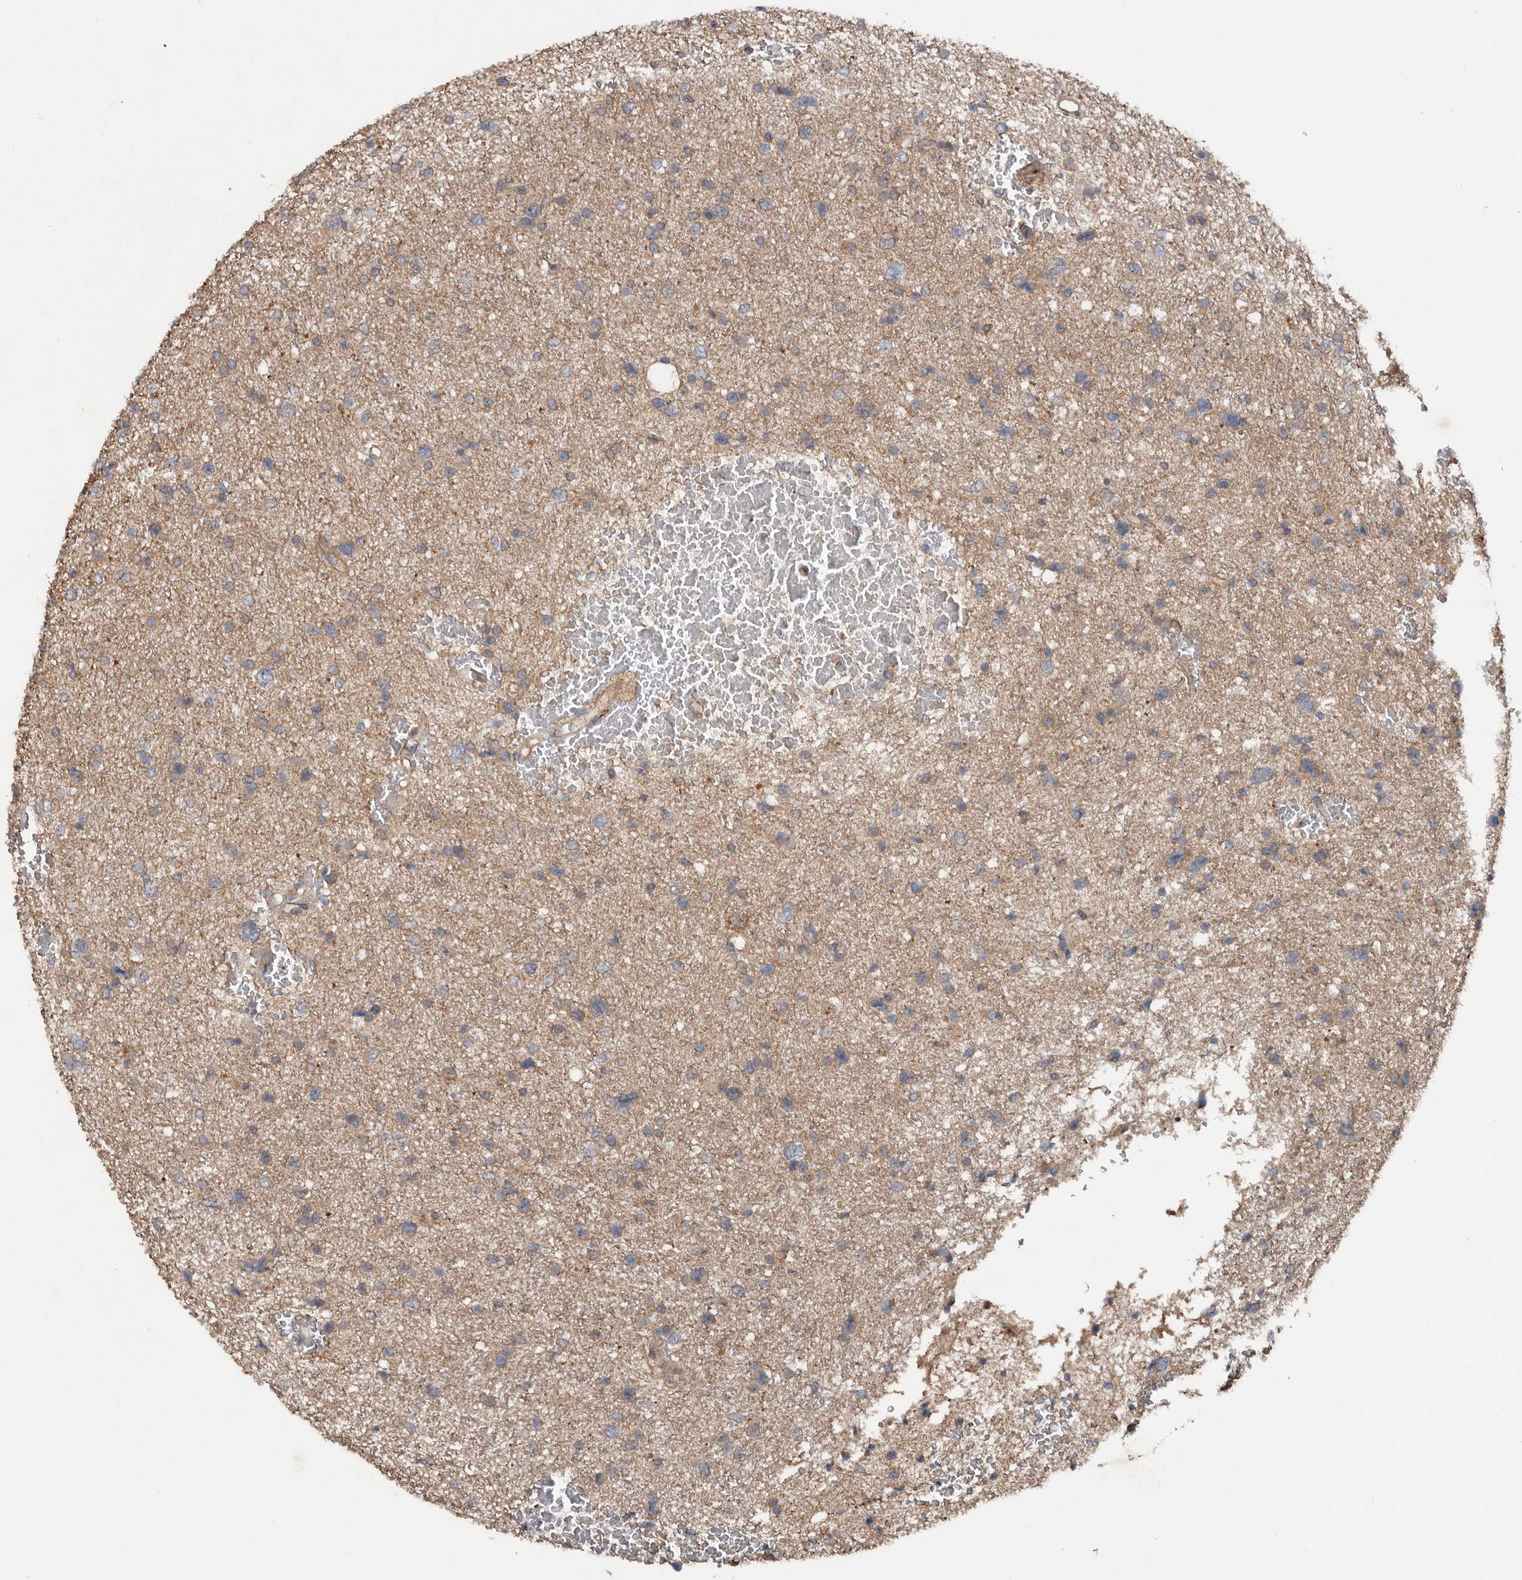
{"staining": {"intensity": "weak", "quantity": "<25%", "location": "cytoplasmic/membranous"}, "tissue": "glioma", "cell_type": "Tumor cells", "image_type": "cancer", "snomed": [{"axis": "morphology", "description": "Glioma, malignant, Low grade"}, {"axis": "topography", "description": "Brain"}], "caption": "Immunohistochemistry of human malignant low-grade glioma displays no expression in tumor cells. The staining was performed using DAB (3,3'-diaminobenzidine) to visualize the protein expression in brown, while the nuclei were stained in blue with hematoxylin (Magnification: 20x).", "gene": "DNAJB4", "patient": {"sex": "female", "age": 37}}